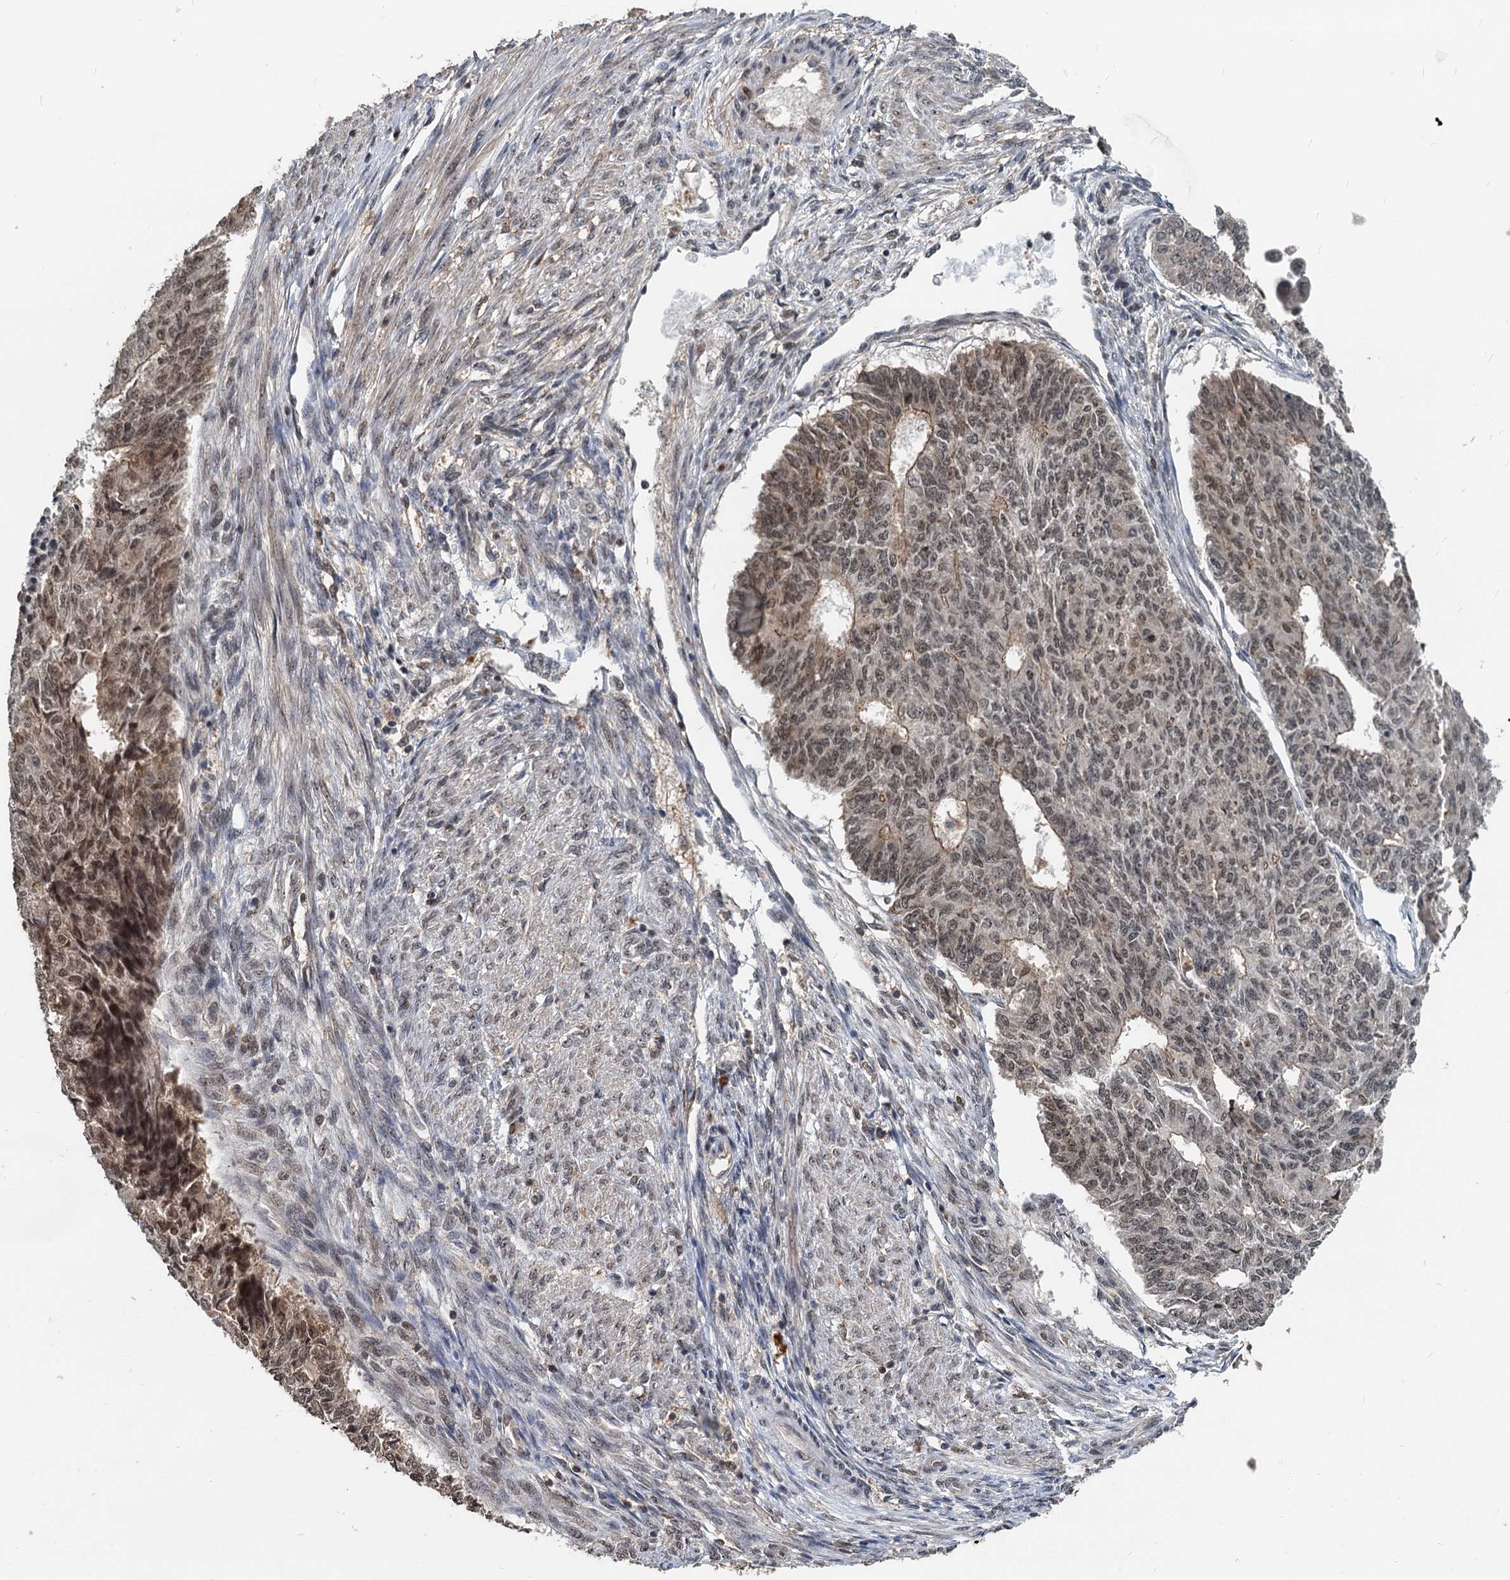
{"staining": {"intensity": "weak", "quantity": "25%-75%", "location": "cytoplasmic/membranous,nuclear"}, "tissue": "endometrial cancer", "cell_type": "Tumor cells", "image_type": "cancer", "snomed": [{"axis": "morphology", "description": "Adenocarcinoma, NOS"}, {"axis": "topography", "description": "Endometrium"}], "caption": "Tumor cells show low levels of weak cytoplasmic/membranous and nuclear staining in about 25%-75% of cells in human adenocarcinoma (endometrial). (Brightfield microscopy of DAB IHC at high magnification).", "gene": "FAM216B", "patient": {"sex": "female", "age": 32}}